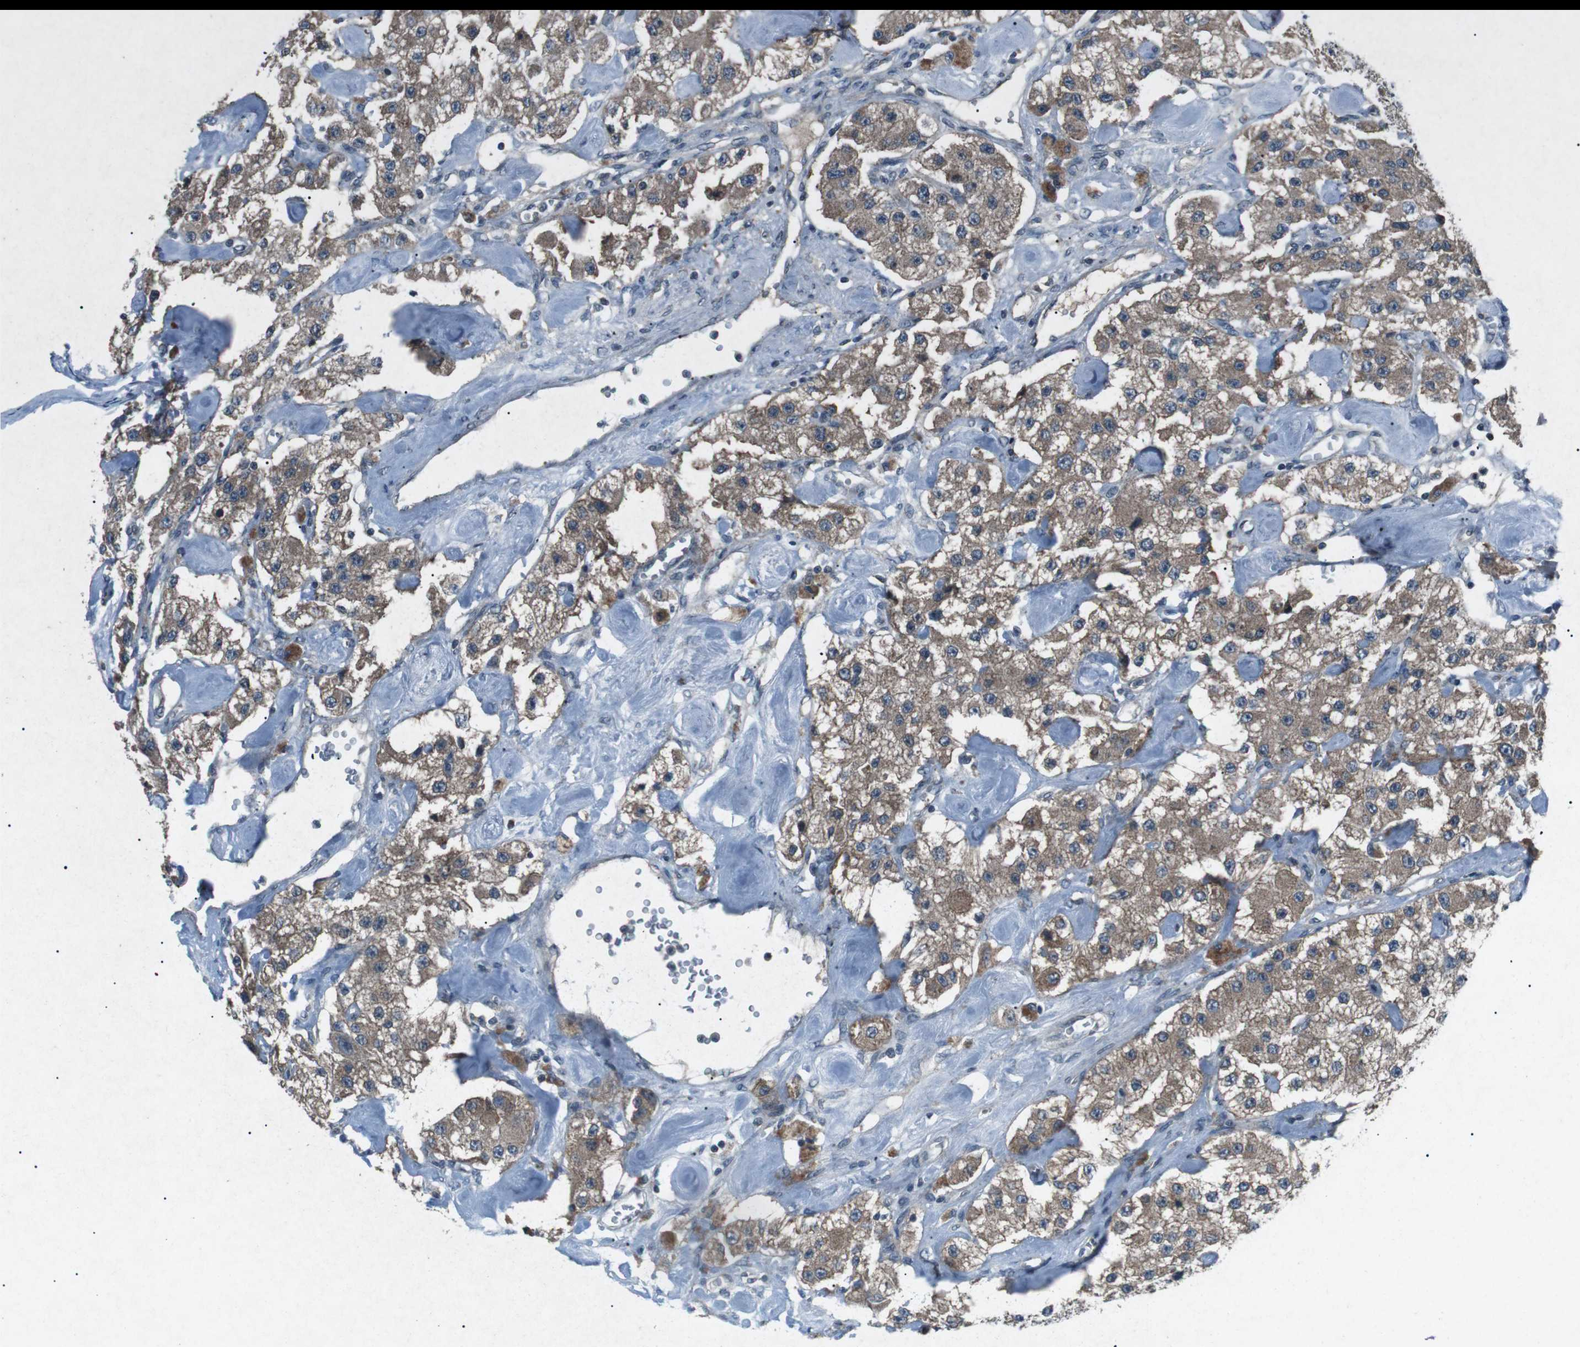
{"staining": {"intensity": "moderate", "quantity": ">75%", "location": "cytoplasmic/membranous"}, "tissue": "carcinoid", "cell_type": "Tumor cells", "image_type": "cancer", "snomed": [{"axis": "morphology", "description": "Carcinoid, malignant, NOS"}, {"axis": "topography", "description": "Pancreas"}], "caption": "Protein analysis of carcinoid (malignant) tissue shows moderate cytoplasmic/membranous expression in about >75% of tumor cells.", "gene": "CDK16", "patient": {"sex": "male", "age": 41}}